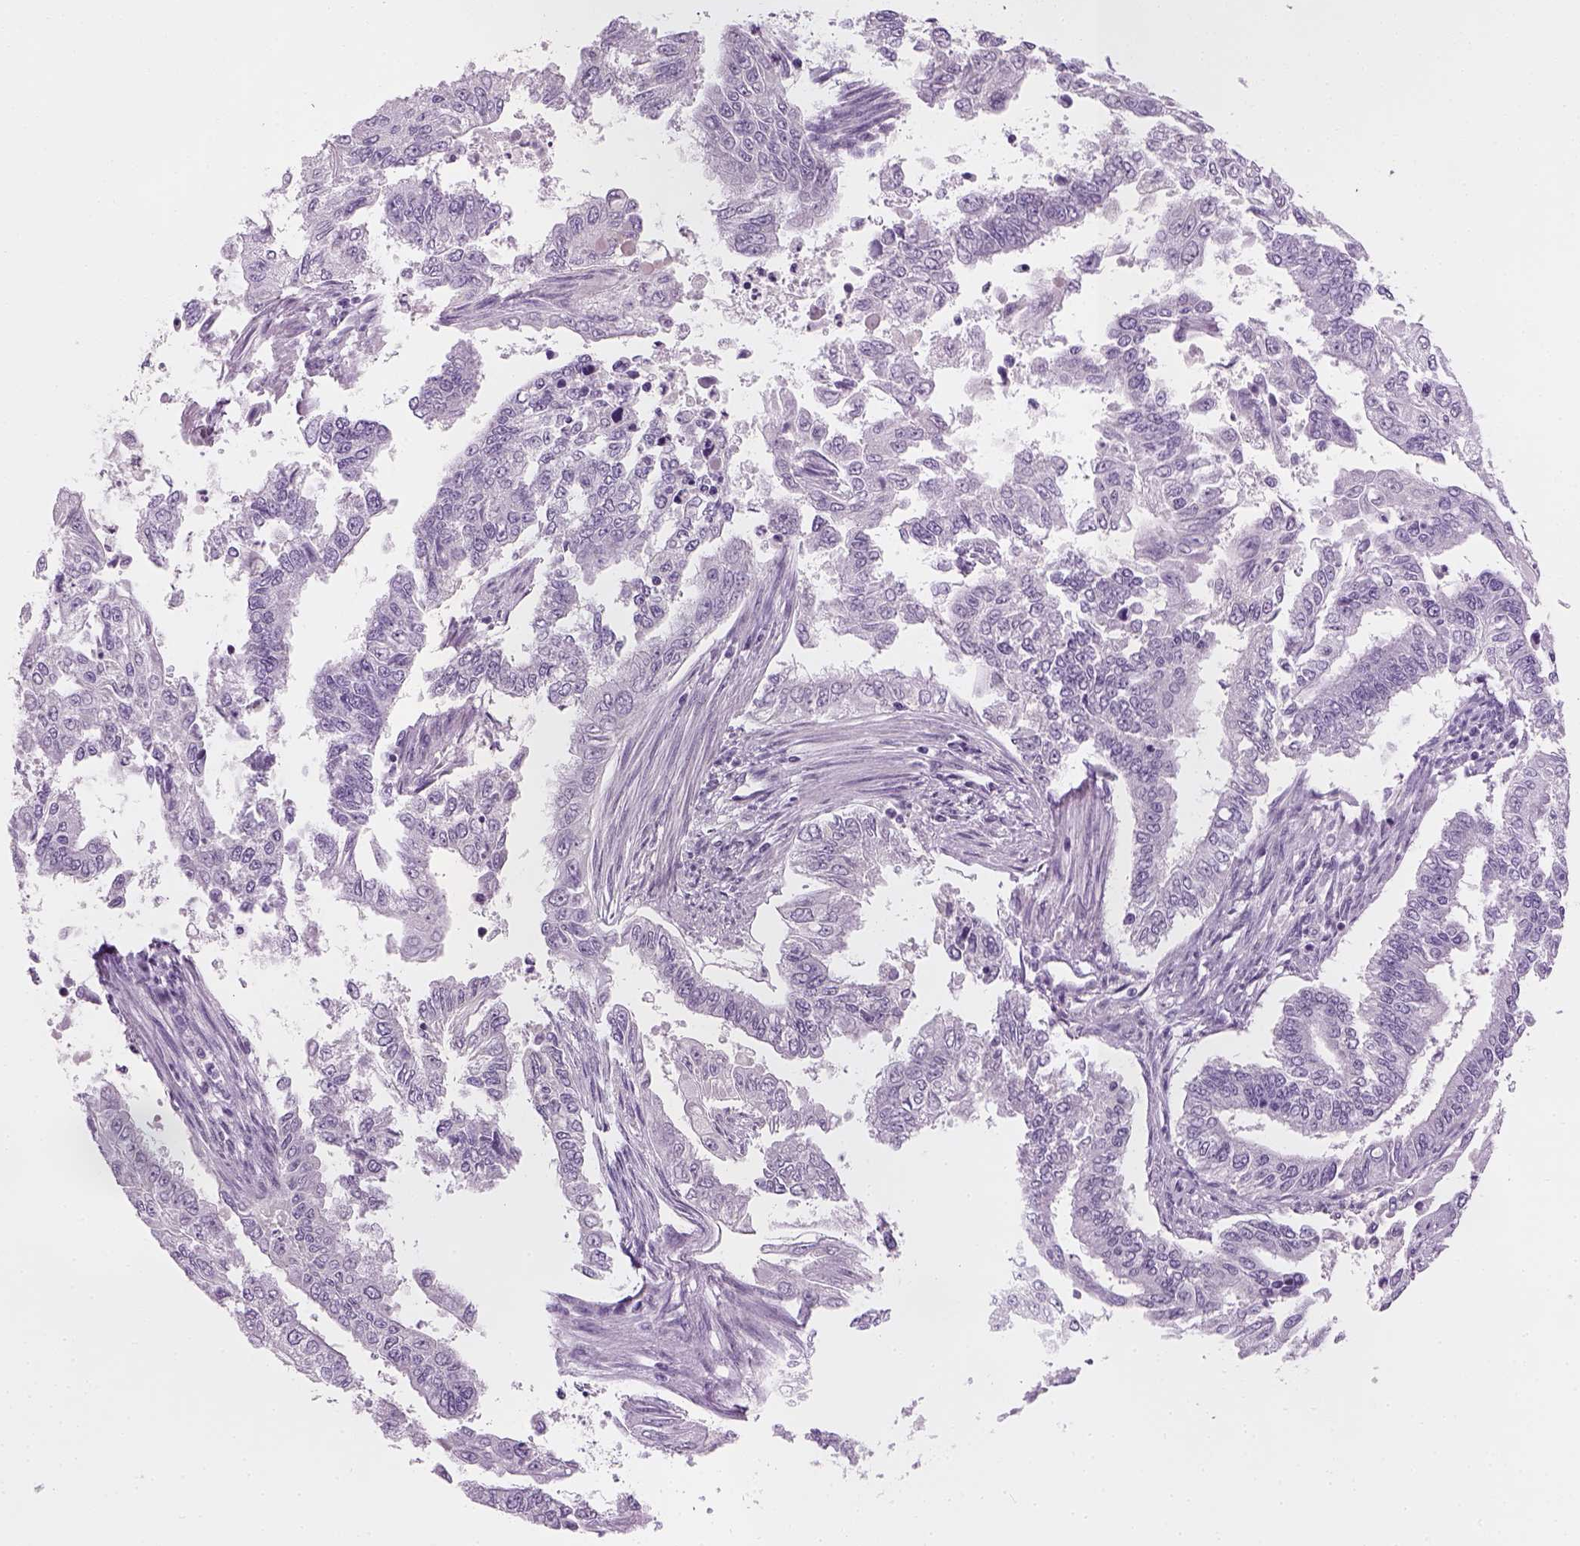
{"staining": {"intensity": "negative", "quantity": "none", "location": "none"}, "tissue": "endometrial cancer", "cell_type": "Tumor cells", "image_type": "cancer", "snomed": [{"axis": "morphology", "description": "Adenocarcinoma, NOS"}, {"axis": "topography", "description": "Uterus"}], "caption": "Immunohistochemistry (IHC) photomicrograph of neoplastic tissue: human adenocarcinoma (endometrial) stained with DAB (3,3'-diaminobenzidine) reveals no significant protein staining in tumor cells.", "gene": "TH", "patient": {"sex": "female", "age": 59}}